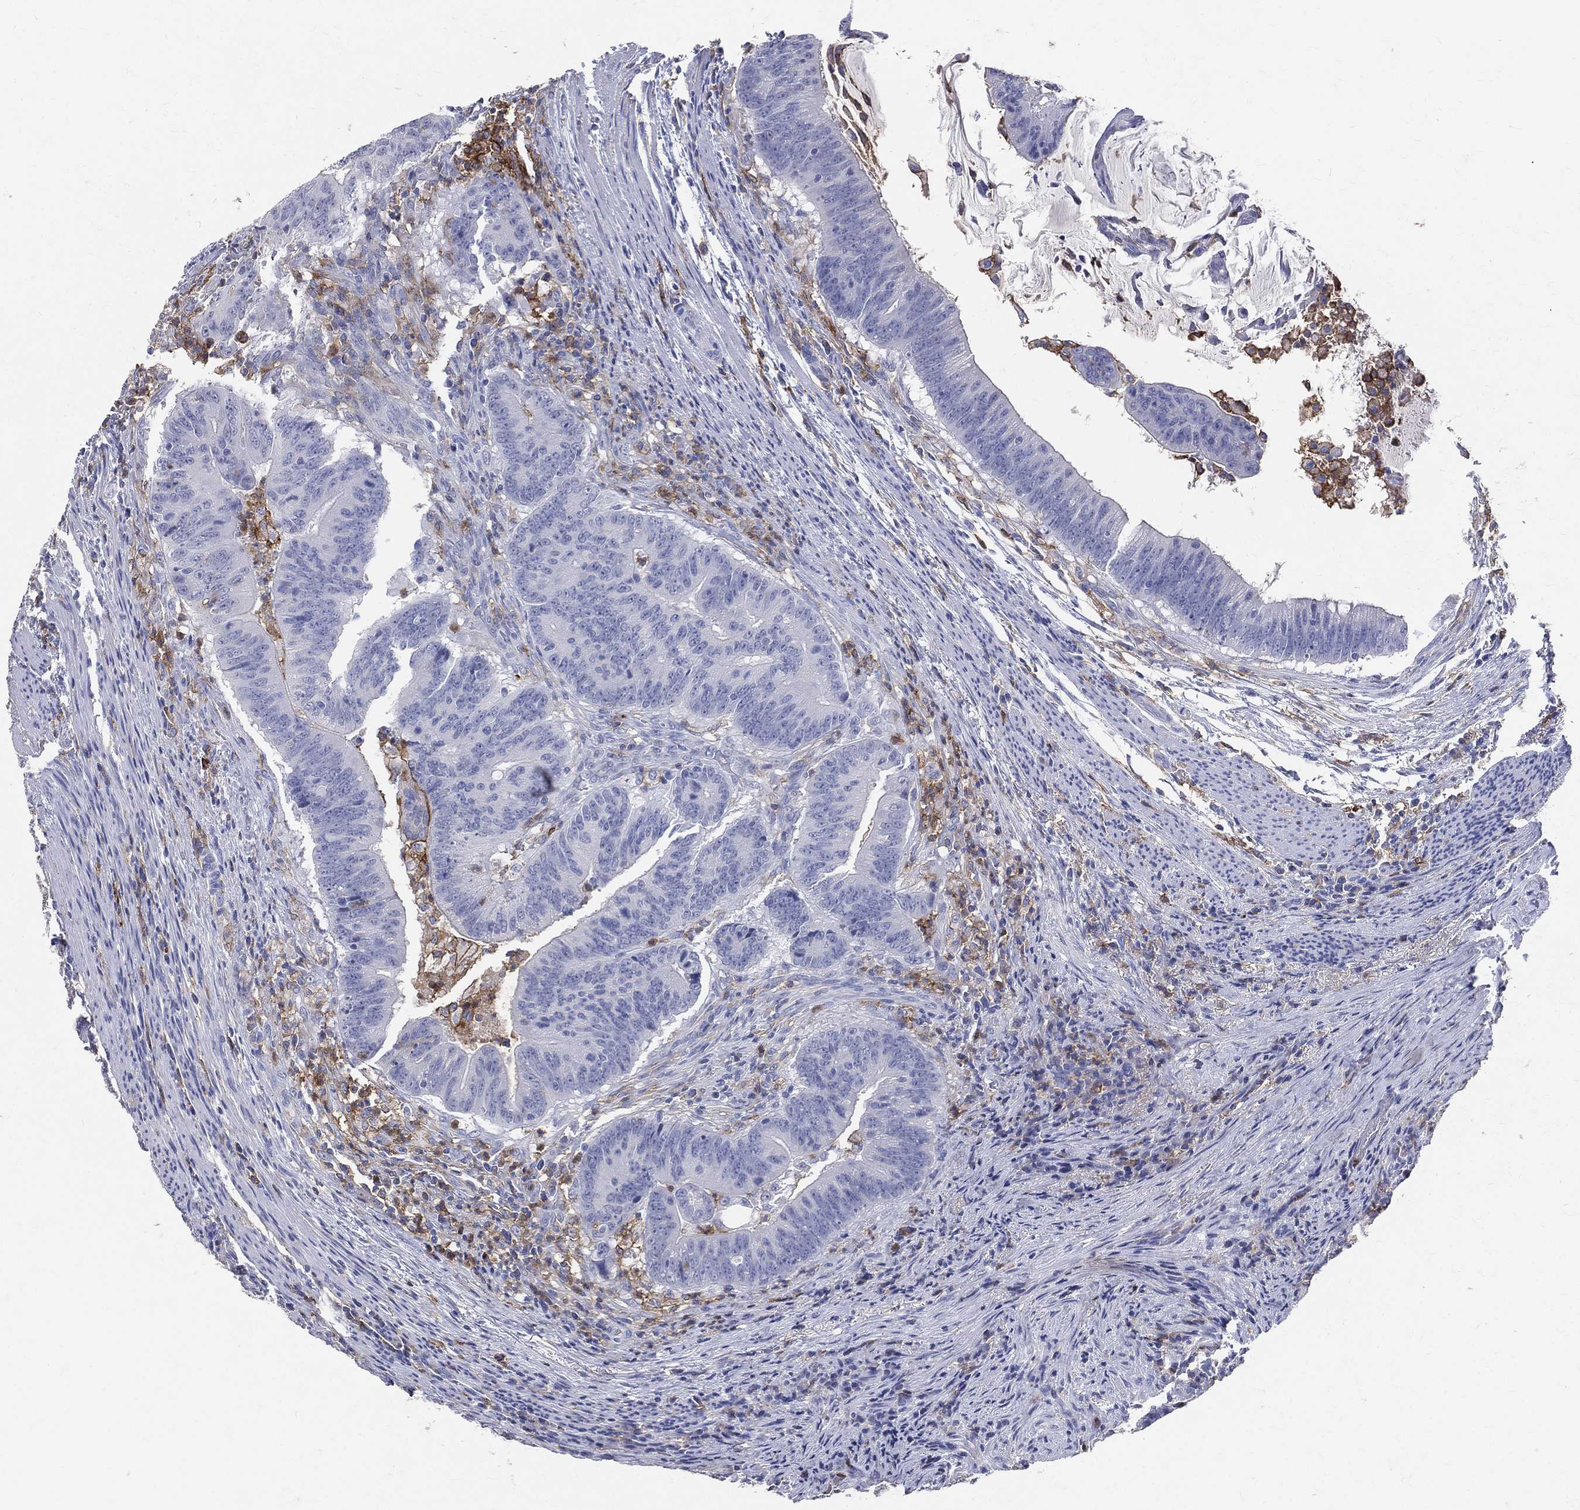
{"staining": {"intensity": "negative", "quantity": "none", "location": "none"}, "tissue": "colorectal cancer", "cell_type": "Tumor cells", "image_type": "cancer", "snomed": [{"axis": "morphology", "description": "Adenocarcinoma, NOS"}, {"axis": "topography", "description": "Colon"}], "caption": "High power microscopy image of an immunohistochemistry histopathology image of colorectal adenocarcinoma, revealing no significant positivity in tumor cells.", "gene": "CD33", "patient": {"sex": "female", "age": 87}}